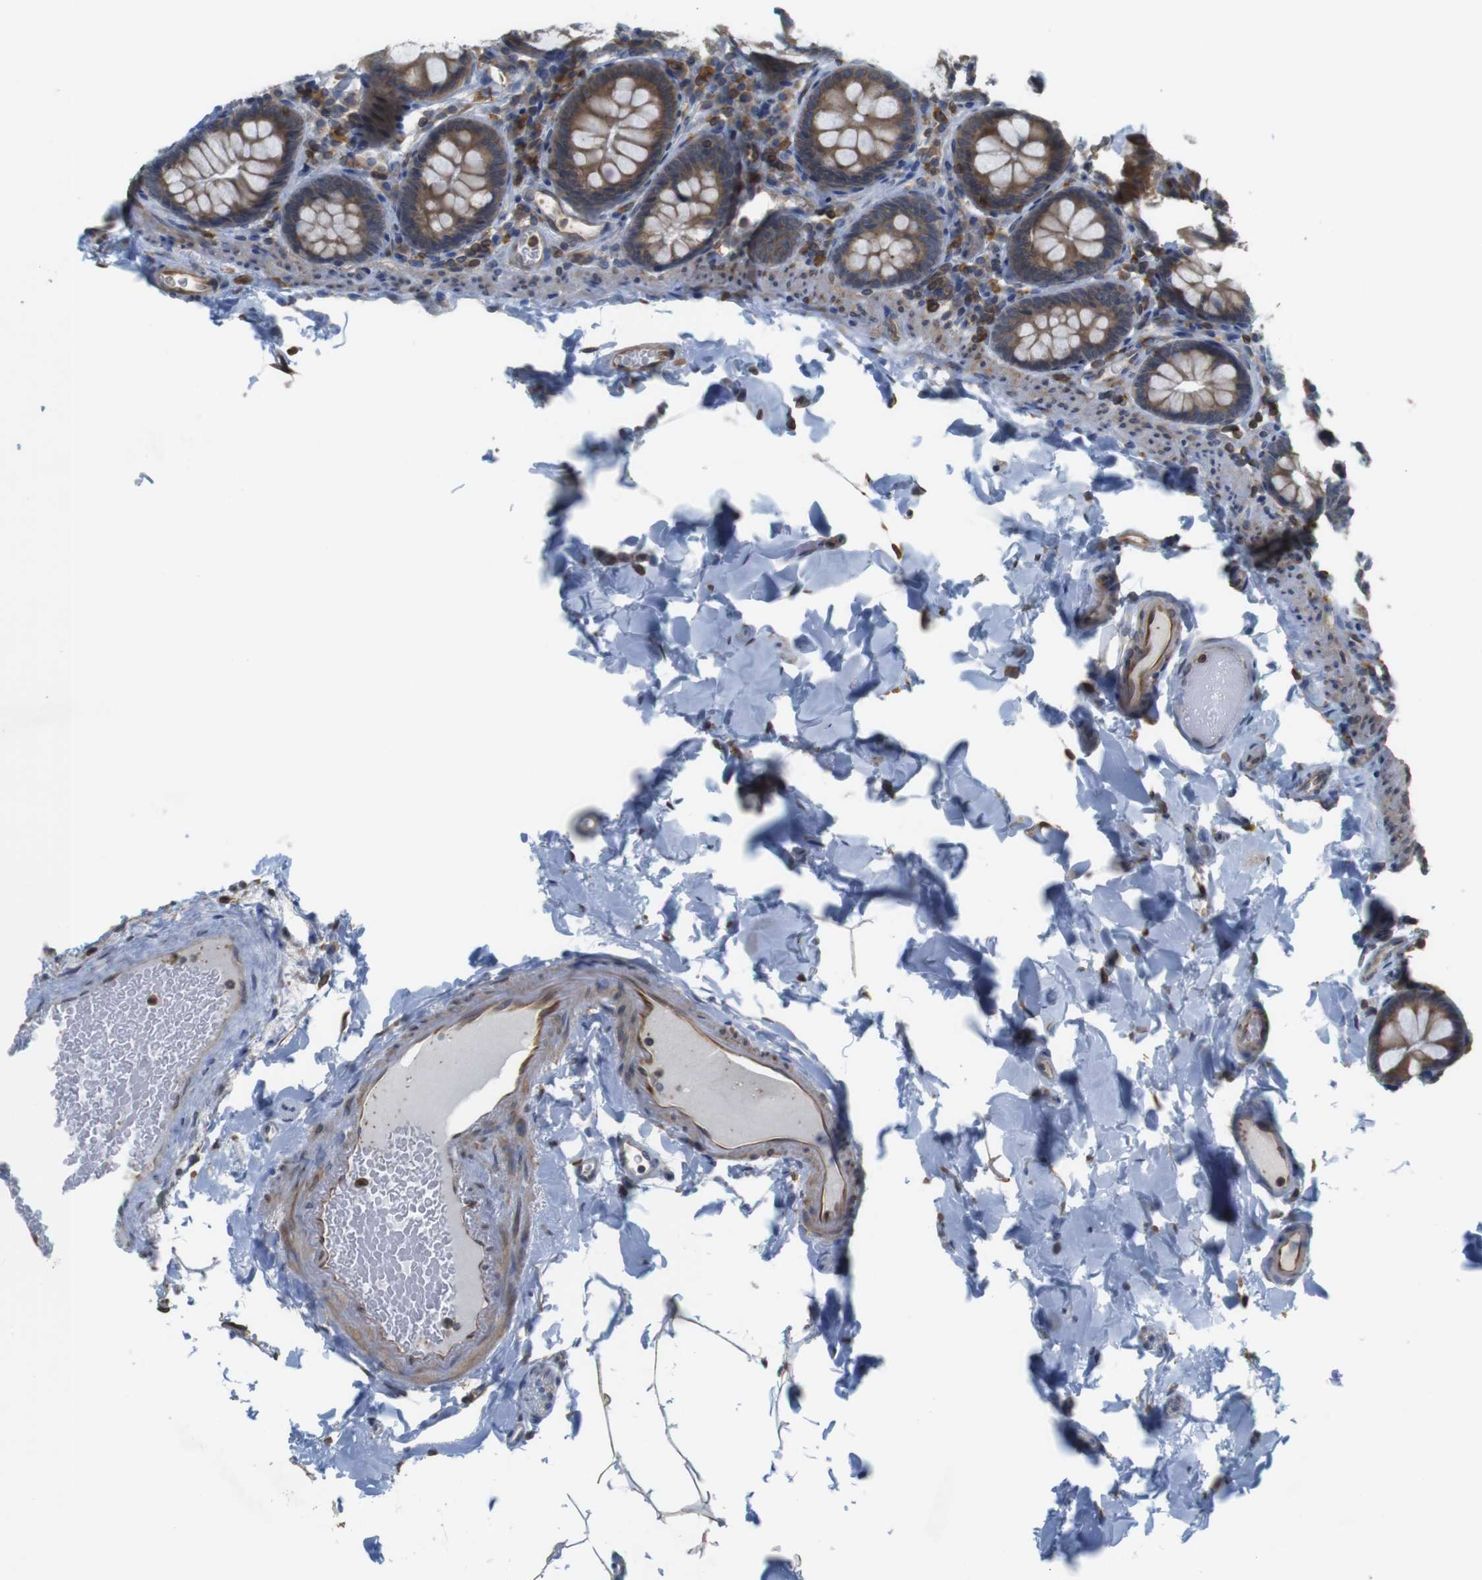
{"staining": {"intensity": "weak", "quantity": ">75%", "location": "cytoplasmic/membranous"}, "tissue": "colon", "cell_type": "Endothelial cells", "image_type": "normal", "snomed": [{"axis": "morphology", "description": "Normal tissue, NOS"}, {"axis": "topography", "description": "Colon"}], "caption": "High-power microscopy captured an immunohistochemistry photomicrograph of normal colon, revealing weak cytoplasmic/membranous expression in about >75% of endothelial cells.", "gene": "ARL6IP5", "patient": {"sex": "female", "age": 61}}